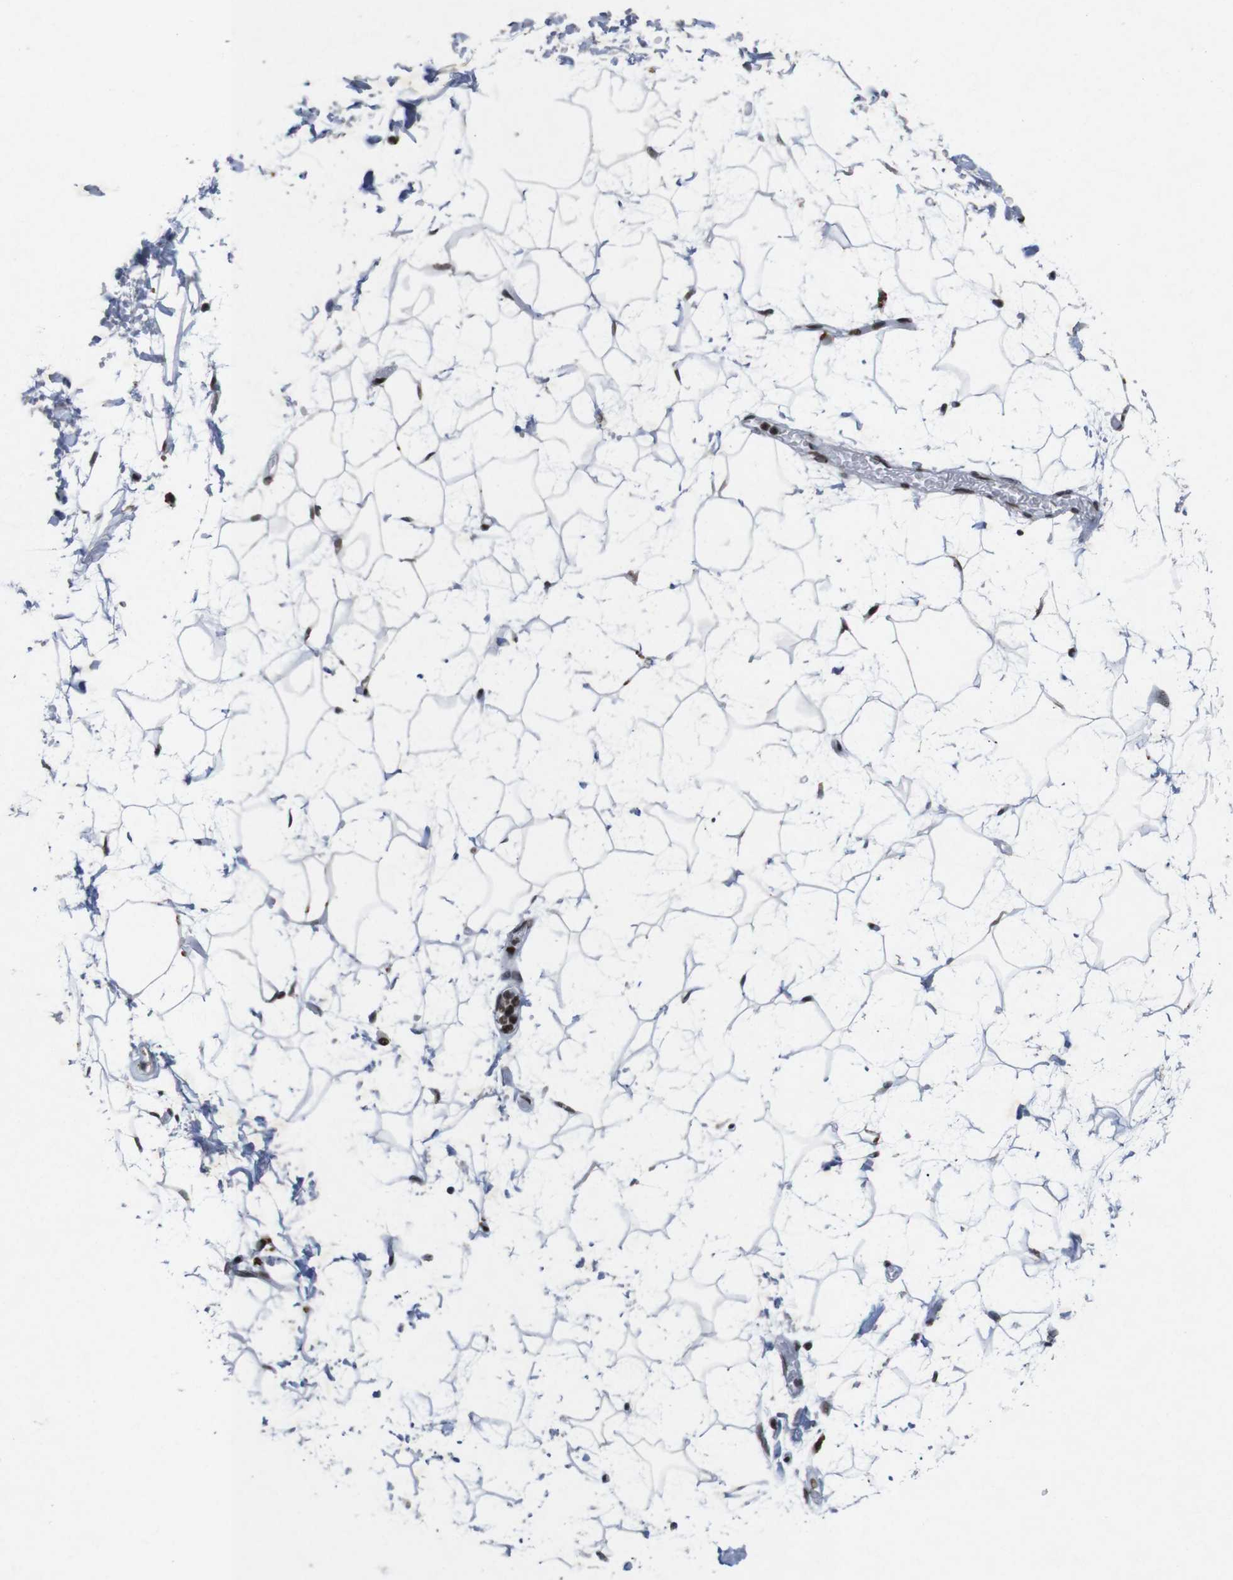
{"staining": {"intensity": "strong", "quantity": ">75%", "location": "nuclear"}, "tissue": "adipose tissue", "cell_type": "Adipocytes", "image_type": "normal", "snomed": [{"axis": "morphology", "description": "Normal tissue, NOS"}, {"axis": "topography", "description": "Soft tissue"}], "caption": "Immunohistochemical staining of benign adipose tissue demonstrates high levels of strong nuclear staining in about >75% of adipocytes. (brown staining indicates protein expression, while blue staining denotes nuclei).", "gene": "MAGEH1", "patient": {"sex": "male", "age": 72}}